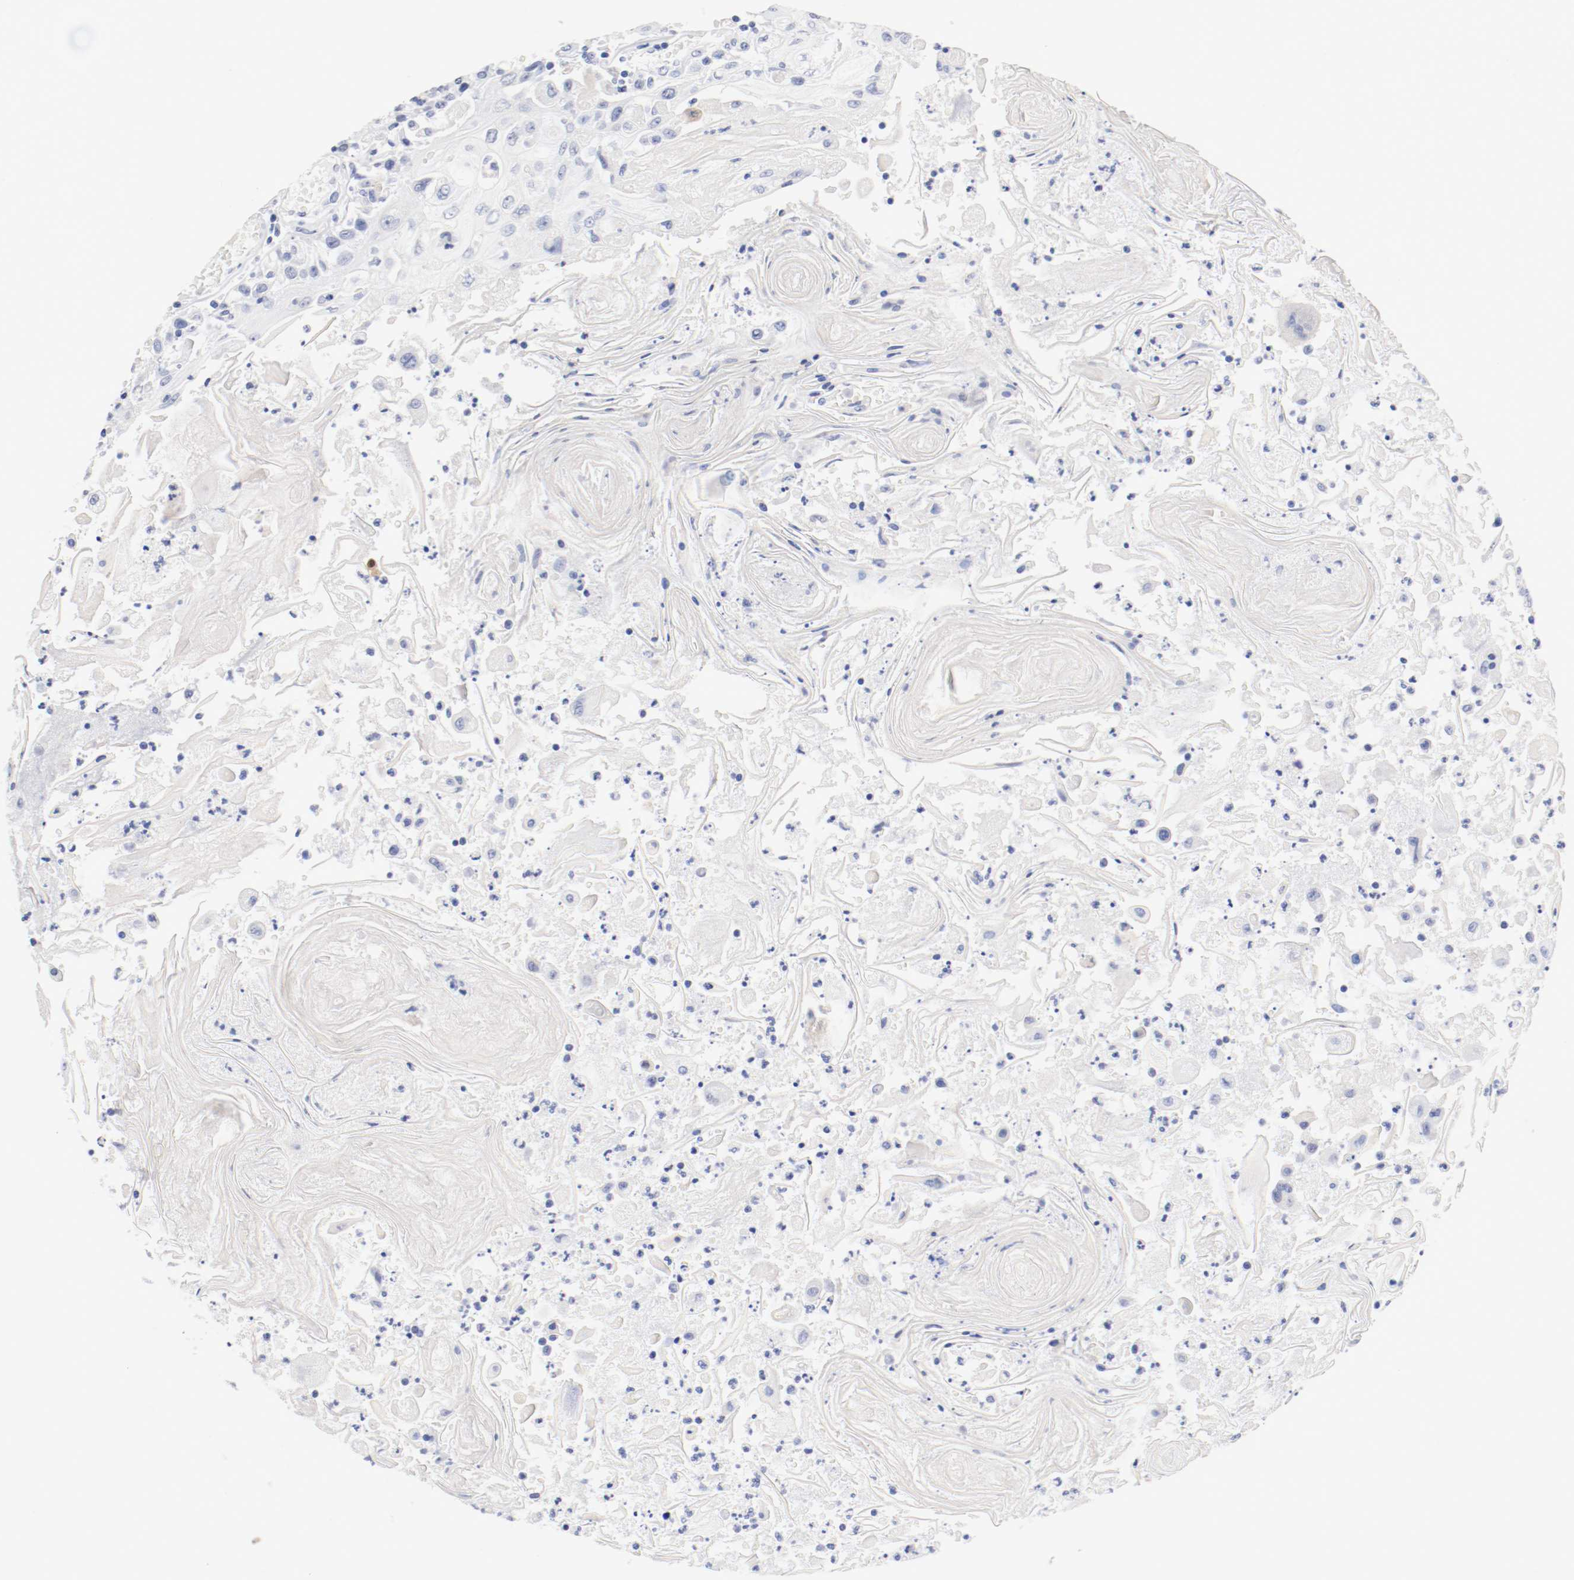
{"staining": {"intensity": "negative", "quantity": "none", "location": "none"}, "tissue": "head and neck cancer", "cell_type": "Tumor cells", "image_type": "cancer", "snomed": [{"axis": "morphology", "description": "Squamous cell carcinoma, NOS"}, {"axis": "topography", "description": "Oral tissue"}, {"axis": "topography", "description": "Head-Neck"}], "caption": "DAB immunohistochemical staining of head and neck cancer (squamous cell carcinoma) exhibits no significant positivity in tumor cells. (DAB (3,3'-diaminobenzidine) immunohistochemistry, high magnification).", "gene": "HOMER1", "patient": {"sex": "female", "age": 76}}